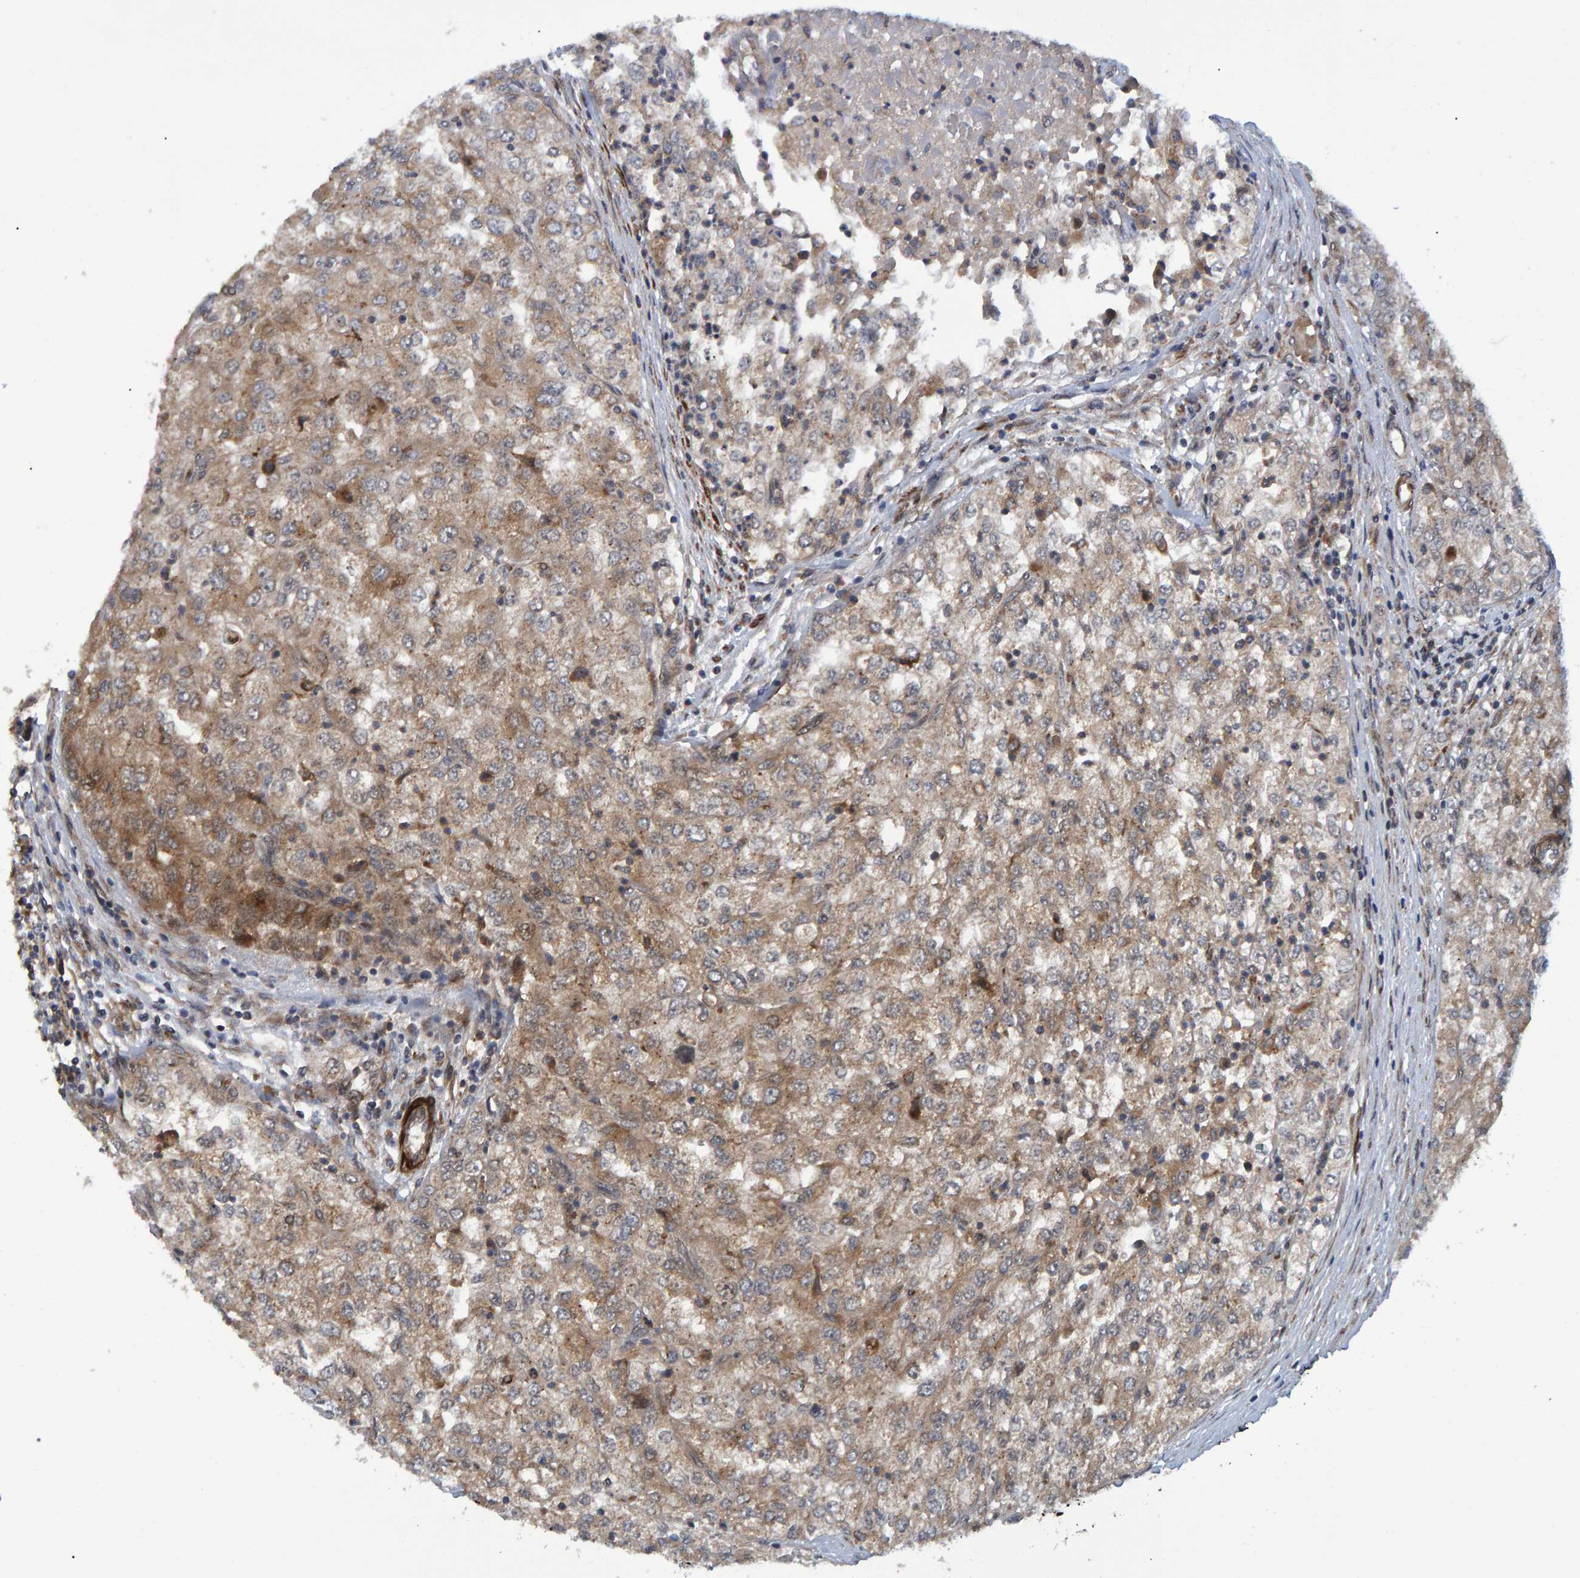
{"staining": {"intensity": "weak", "quantity": ">75%", "location": "cytoplasmic/membranous"}, "tissue": "renal cancer", "cell_type": "Tumor cells", "image_type": "cancer", "snomed": [{"axis": "morphology", "description": "Adenocarcinoma, NOS"}, {"axis": "topography", "description": "Kidney"}], "caption": "Immunohistochemical staining of human renal cancer reveals low levels of weak cytoplasmic/membranous protein expression in about >75% of tumor cells. (DAB (3,3'-diaminobenzidine) = brown stain, brightfield microscopy at high magnification).", "gene": "ATP6V1H", "patient": {"sex": "female", "age": 54}}